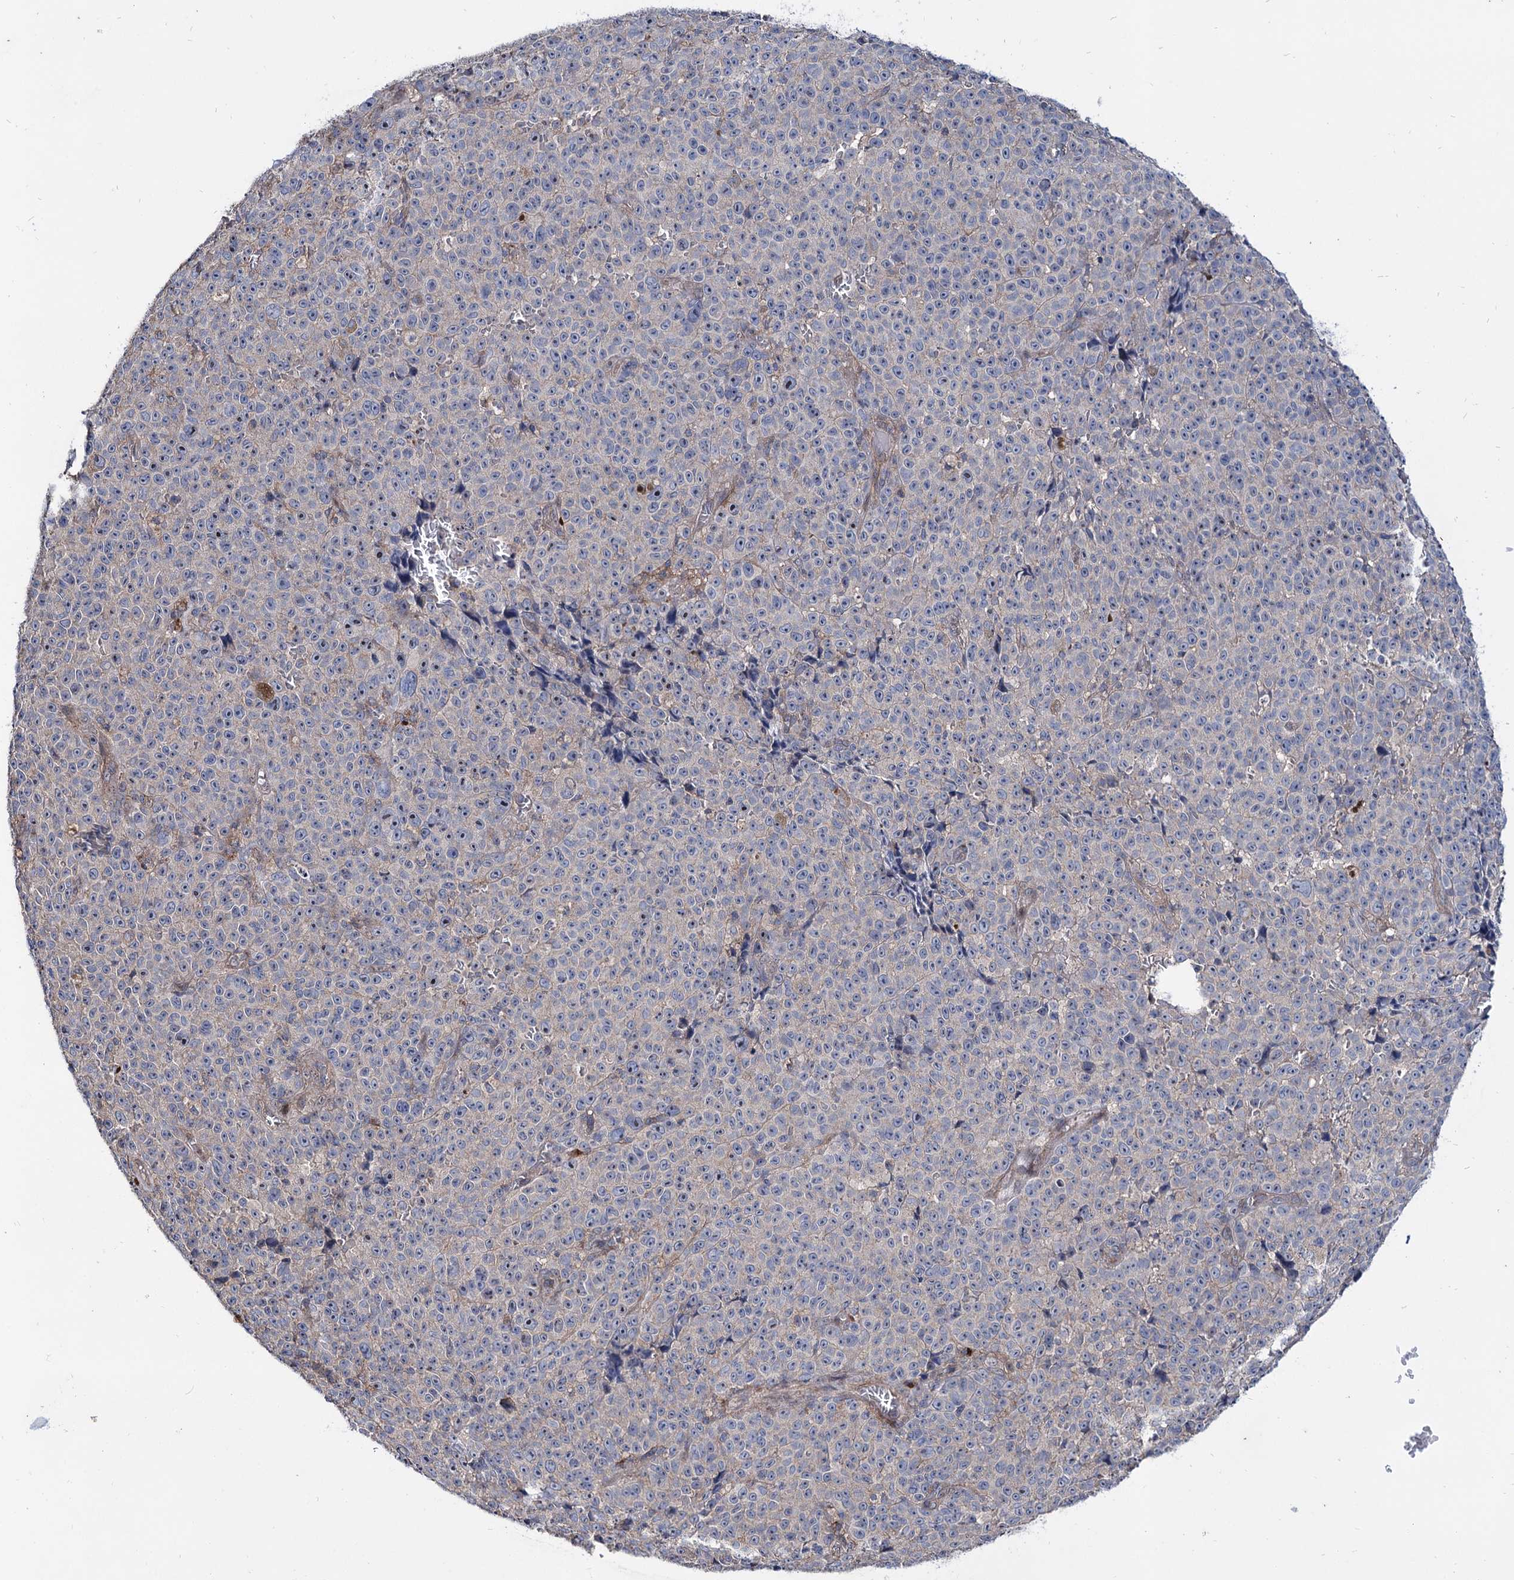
{"staining": {"intensity": "weak", "quantity": "<25%", "location": "cytoplasmic/membranous"}, "tissue": "melanoma", "cell_type": "Tumor cells", "image_type": "cancer", "snomed": [{"axis": "morphology", "description": "Malignant melanoma, NOS"}, {"axis": "topography", "description": "Skin"}], "caption": "IHC photomicrograph of neoplastic tissue: human malignant melanoma stained with DAB exhibits no significant protein staining in tumor cells.", "gene": "SEC24A", "patient": {"sex": "female", "age": 82}}